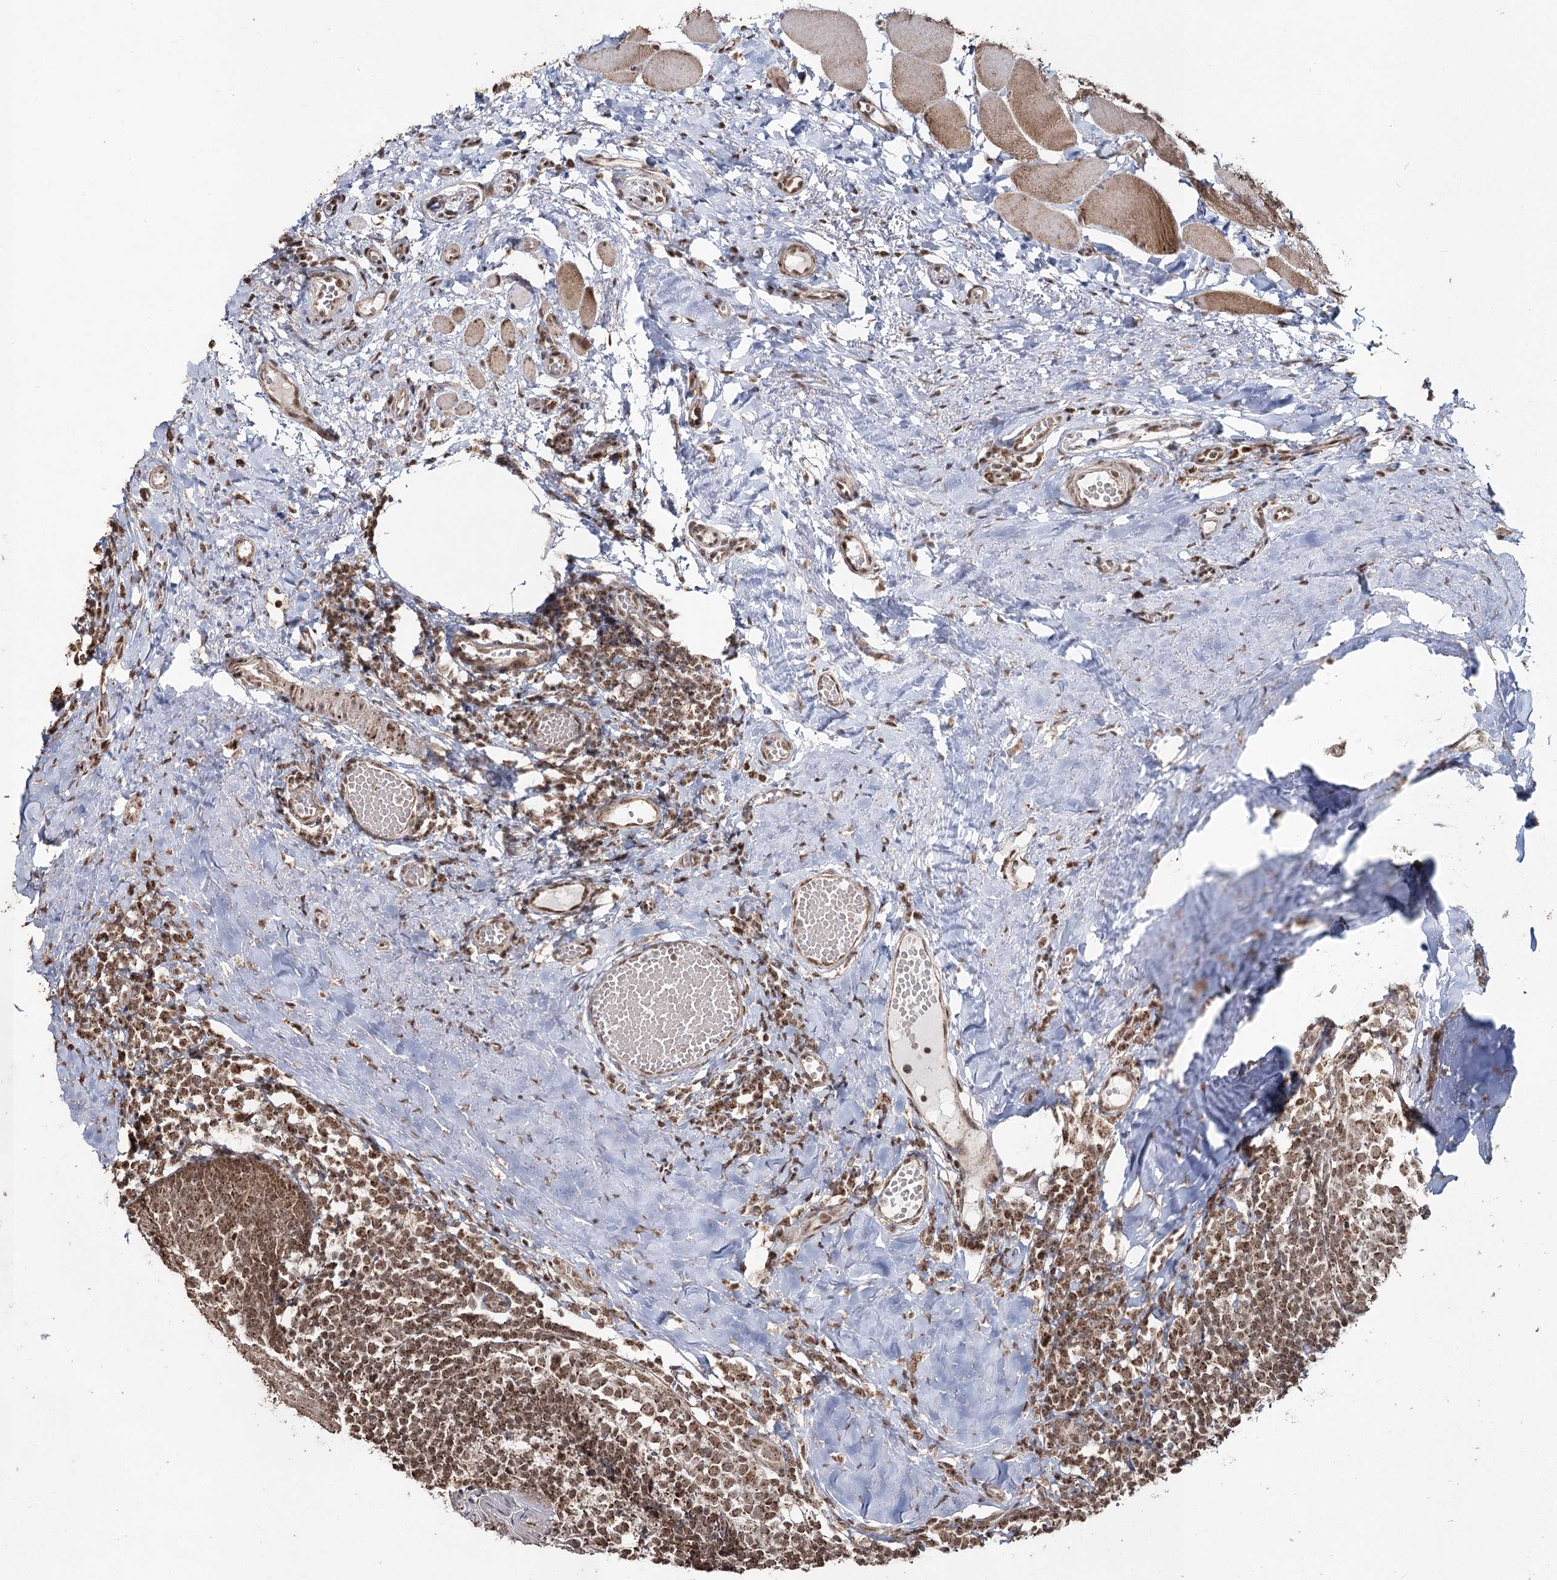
{"staining": {"intensity": "moderate", "quantity": ">75%", "location": "cytoplasmic/membranous,nuclear"}, "tissue": "tonsil", "cell_type": "Germinal center cells", "image_type": "normal", "snomed": [{"axis": "morphology", "description": "Normal tissue, NOS"}, {"axis": "topography", "description": "Tonsil"}], "caption": "A medium amount of moderate cytoplasmic/membranous,nuclear staining is appreciated in approximately >75% of germinal center cells in unremarkable tonsil.", "gene": "PDHX", "patient": {"sex": "female", "age": 19}}